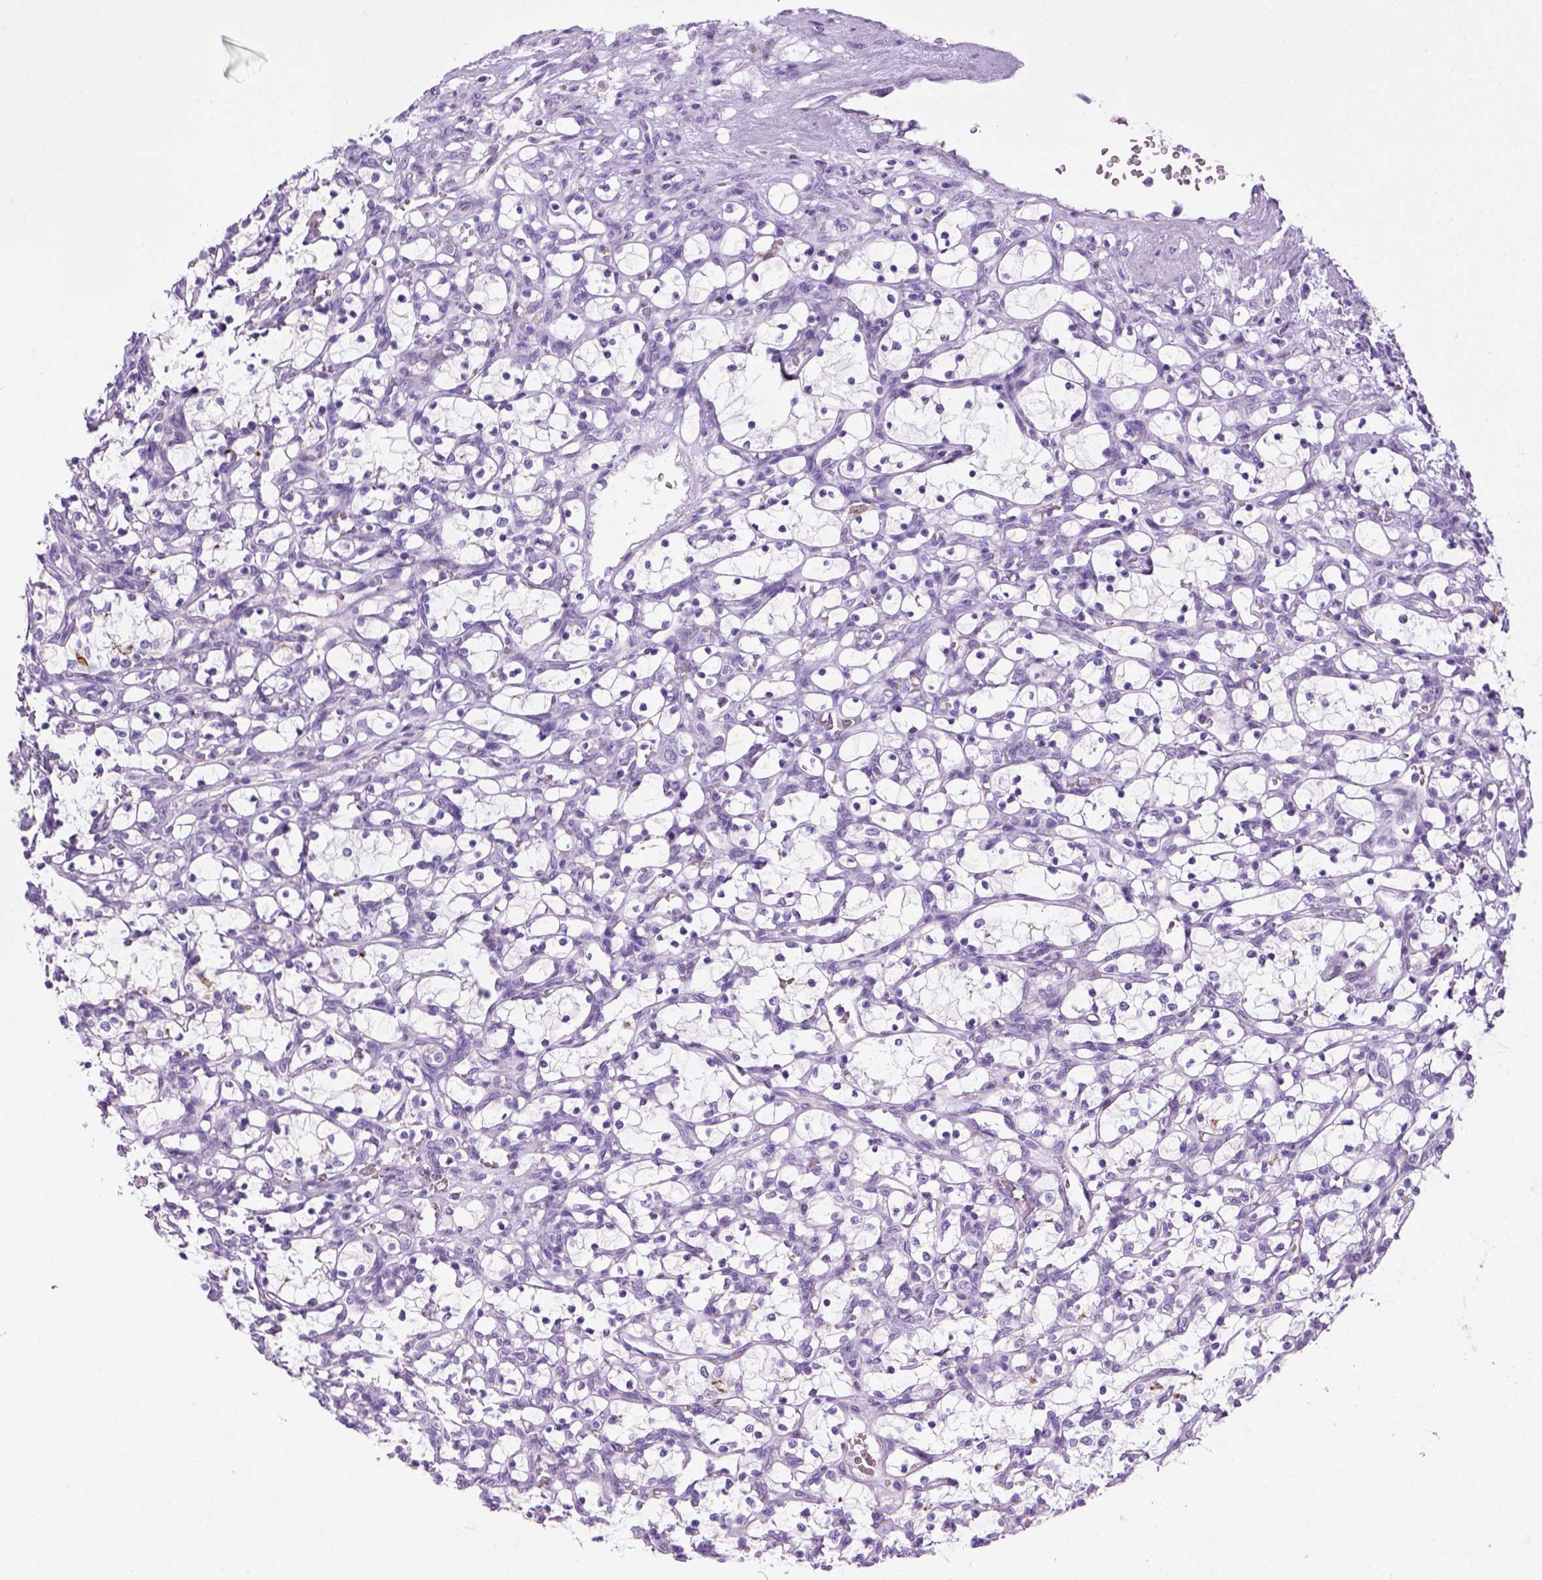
{"staining": {"intensity": "negative", "quantity": "none", "location": "none"}, "tissue": "renal cancer", "cell_type": "Tumor cells", "image_type": "cancer", "snomed": [{"axis": "morphology", "description": "Adenocarcinoma, NOS"}, {"axis": "topography", "description": "Kidney"}], "caption": "Immunohistochemistry micrograph of neoplastic tissue: adenocarcinoma (renal) stained with DAB shows no significant protein expression in tumor cells. (DAB immunohistochemistry, high magnification).", "gene": "SGCG", "patient": {"sex": "female", "age": 69}}